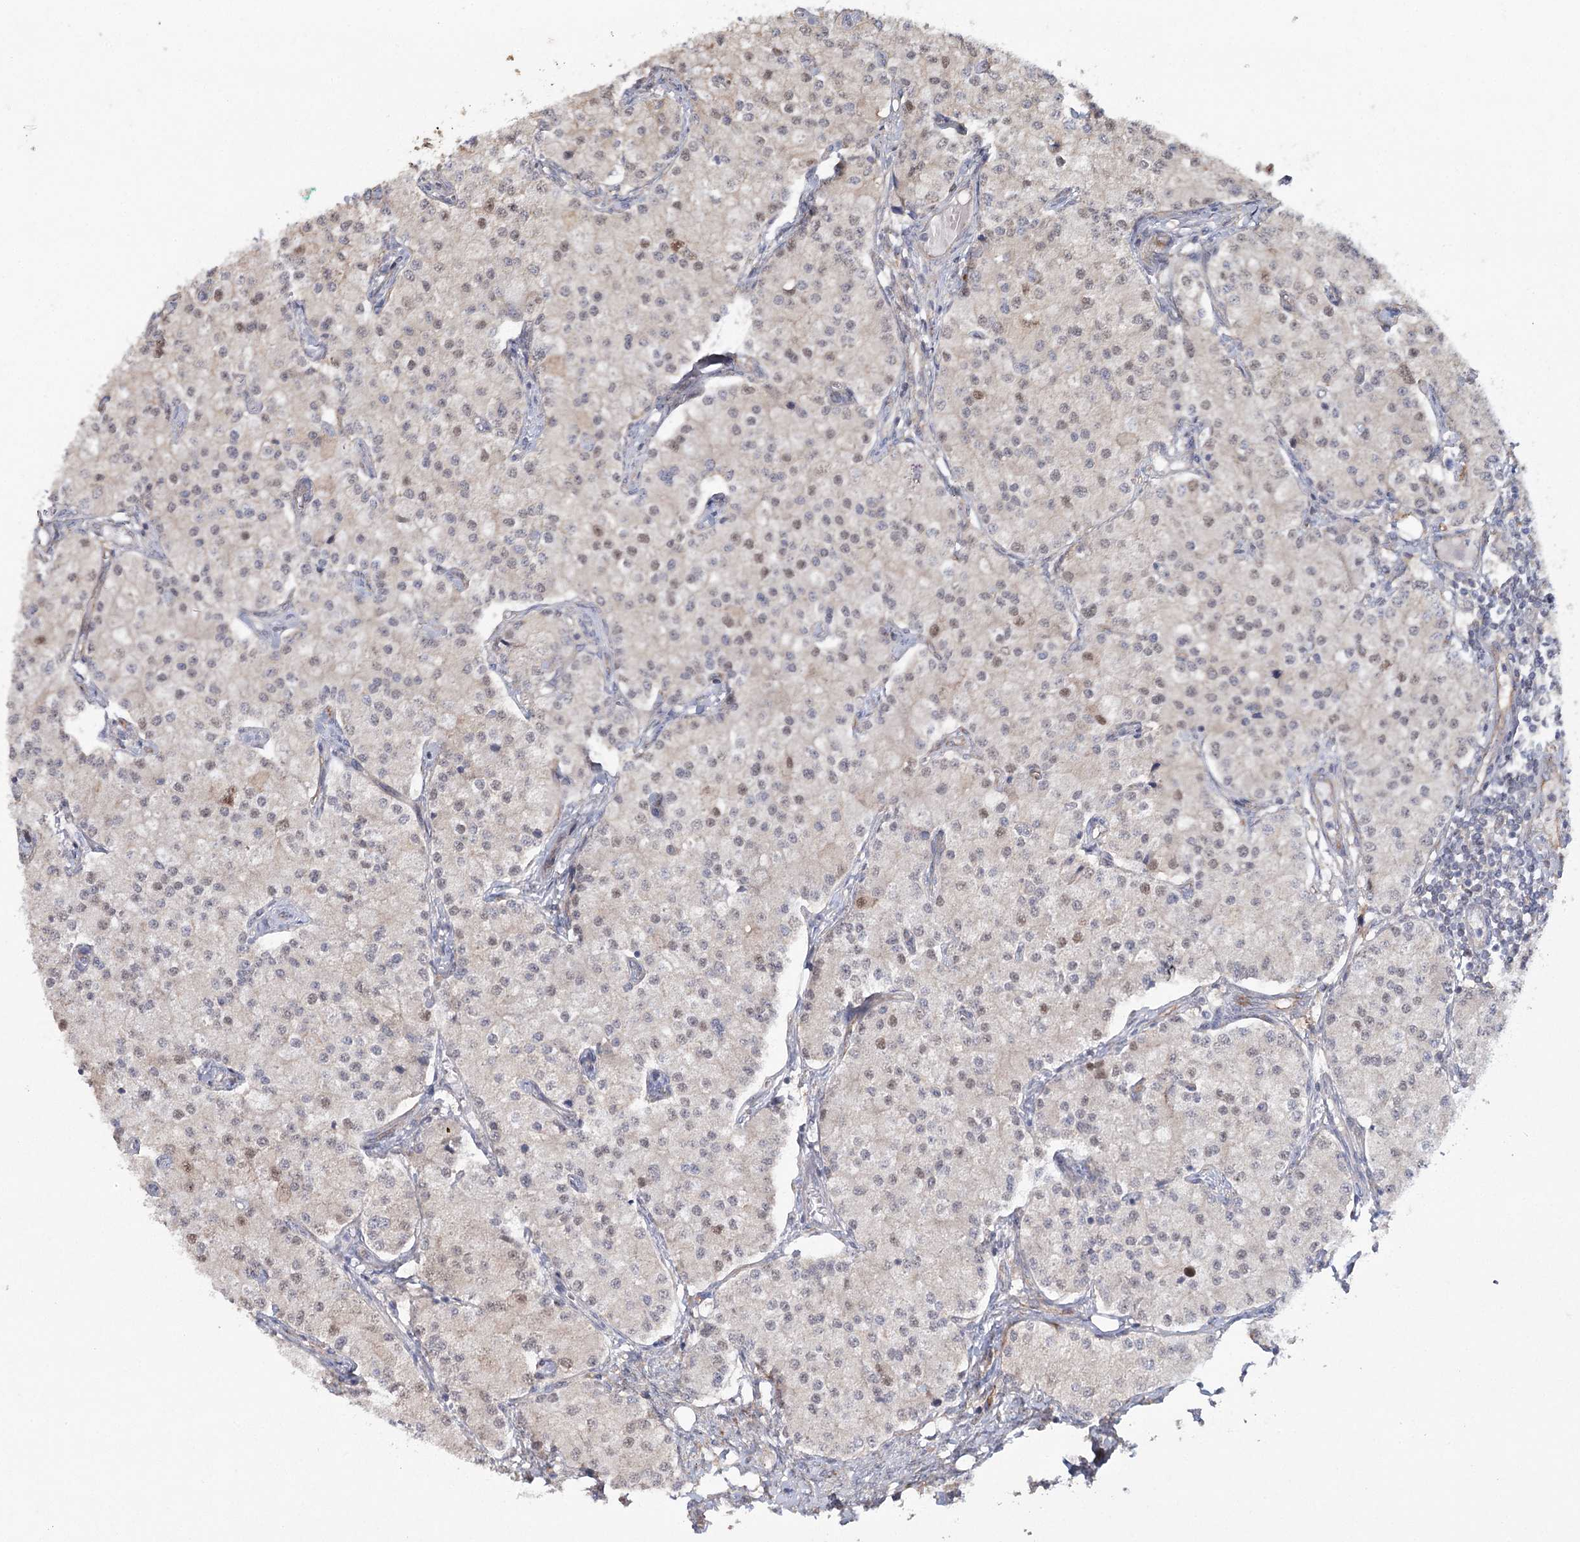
{"staining": {"intensity": "moderate", "quantity": "<25%", "location": "nuclear"}, "tissue": "carcinoid", "cell_type": "Tumor cells", "image_type": "cancer", "snomed": [{"axis": "morphology", "description": "Carcinoid, malignant, NOS"}, {"axis": "topography", "description": "Colon"}], "caption": "A brown stain shows moderate nuclear positivity of a protein in carcinoid tumor cells. The staining is performed using DAB brown chromogen to label protein expression. The nuclei are counter-stained blue using hematoxylin.", "gene": "MAP3K13", "patient": {"sex": "female", "age": 52}}